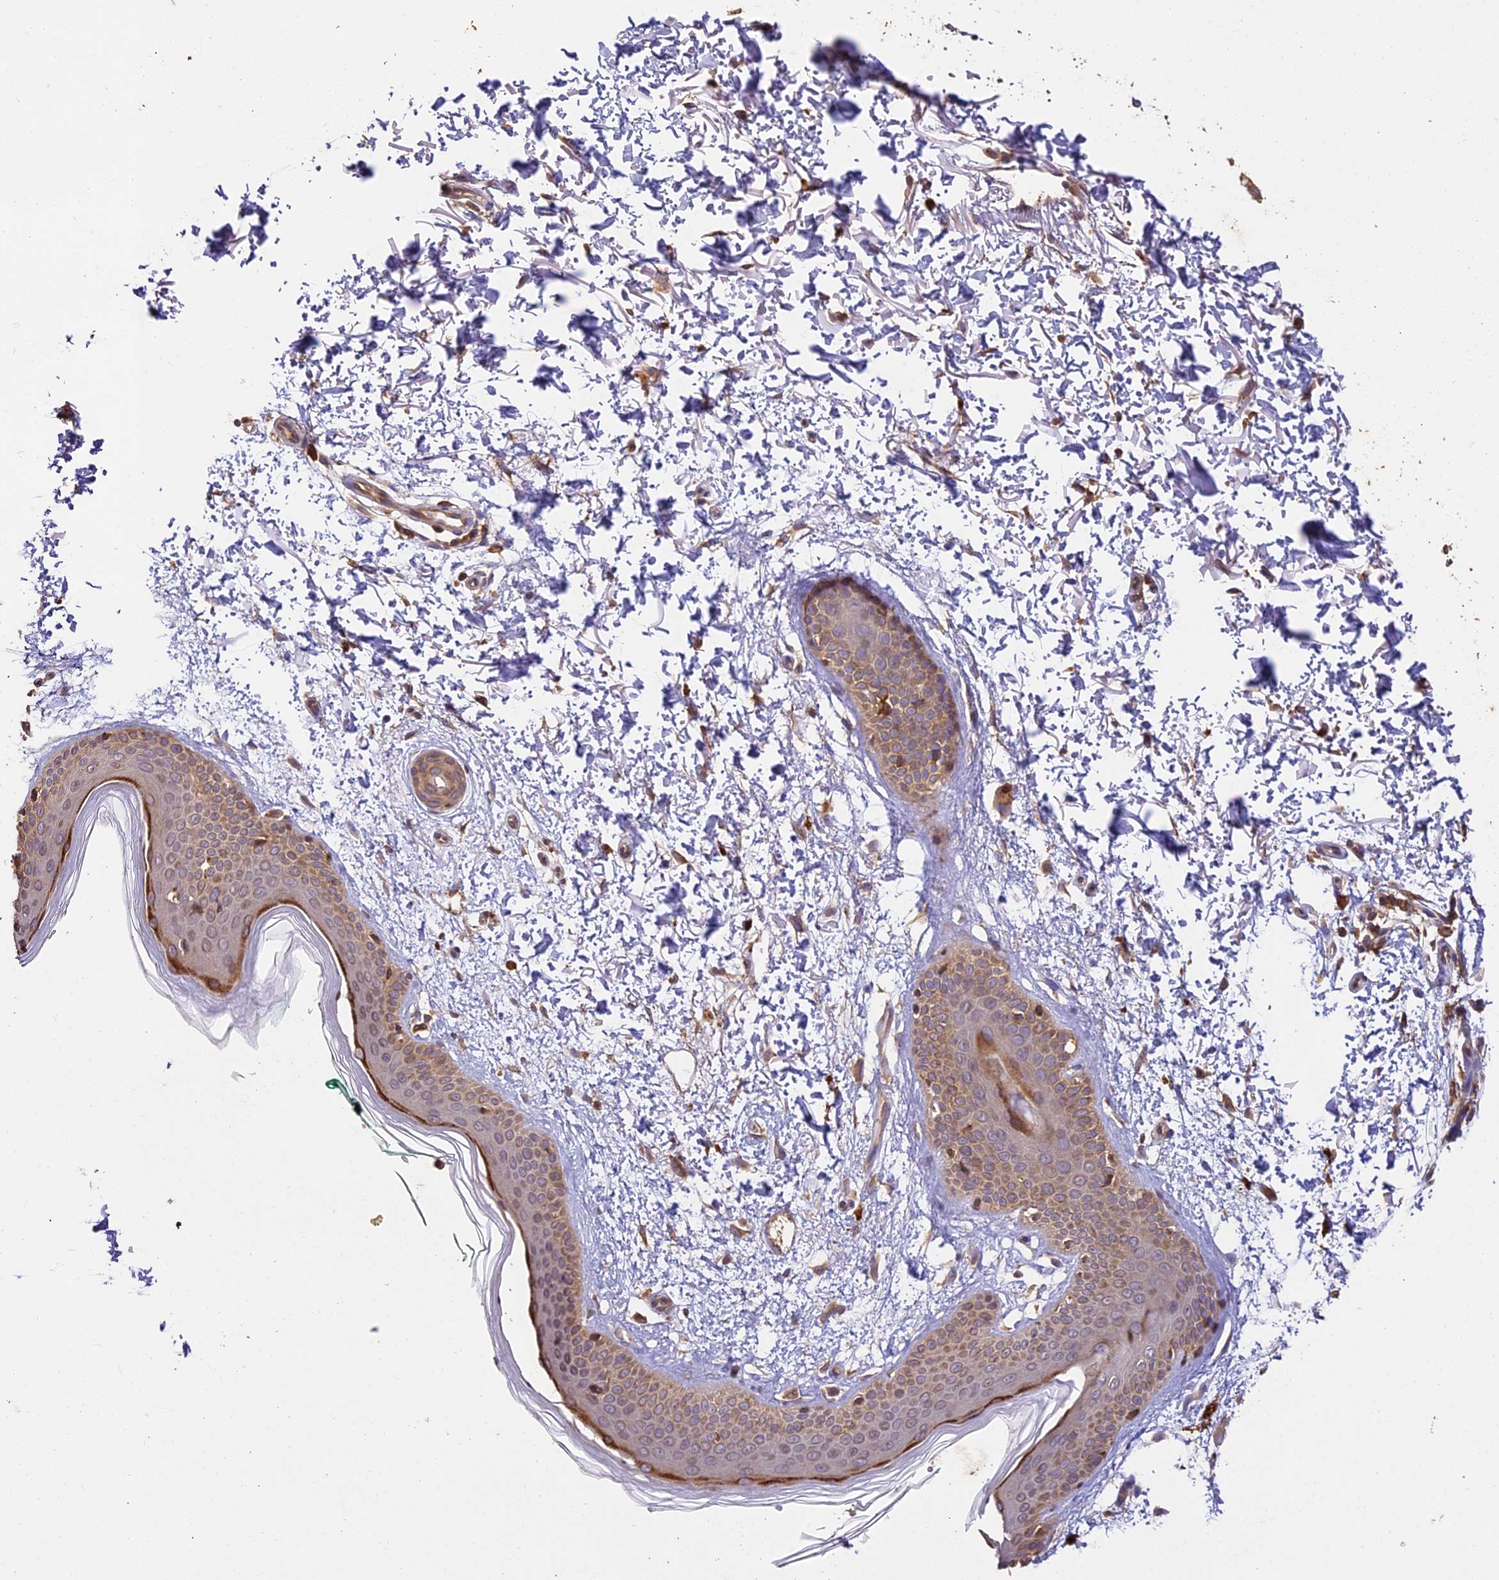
{"staining": {"intensity": "negative", "quantity": "none", "location": "none"}, "tissue": "skin", "cell_type": "Fibroblasts", "image_type": "normal", "snomed": [{"axis": "morphology", "description": "Normal tissue, NOS"}, {"axis": "topography", "description": "Skin"}], "caption": "IHC photomicrograph of normal skin: human skin stained with DAB demonstrates no significant protein positivity in fibroblasts.", "gene": "BRAP", "patient": {"sex": "male", "age": 66}}